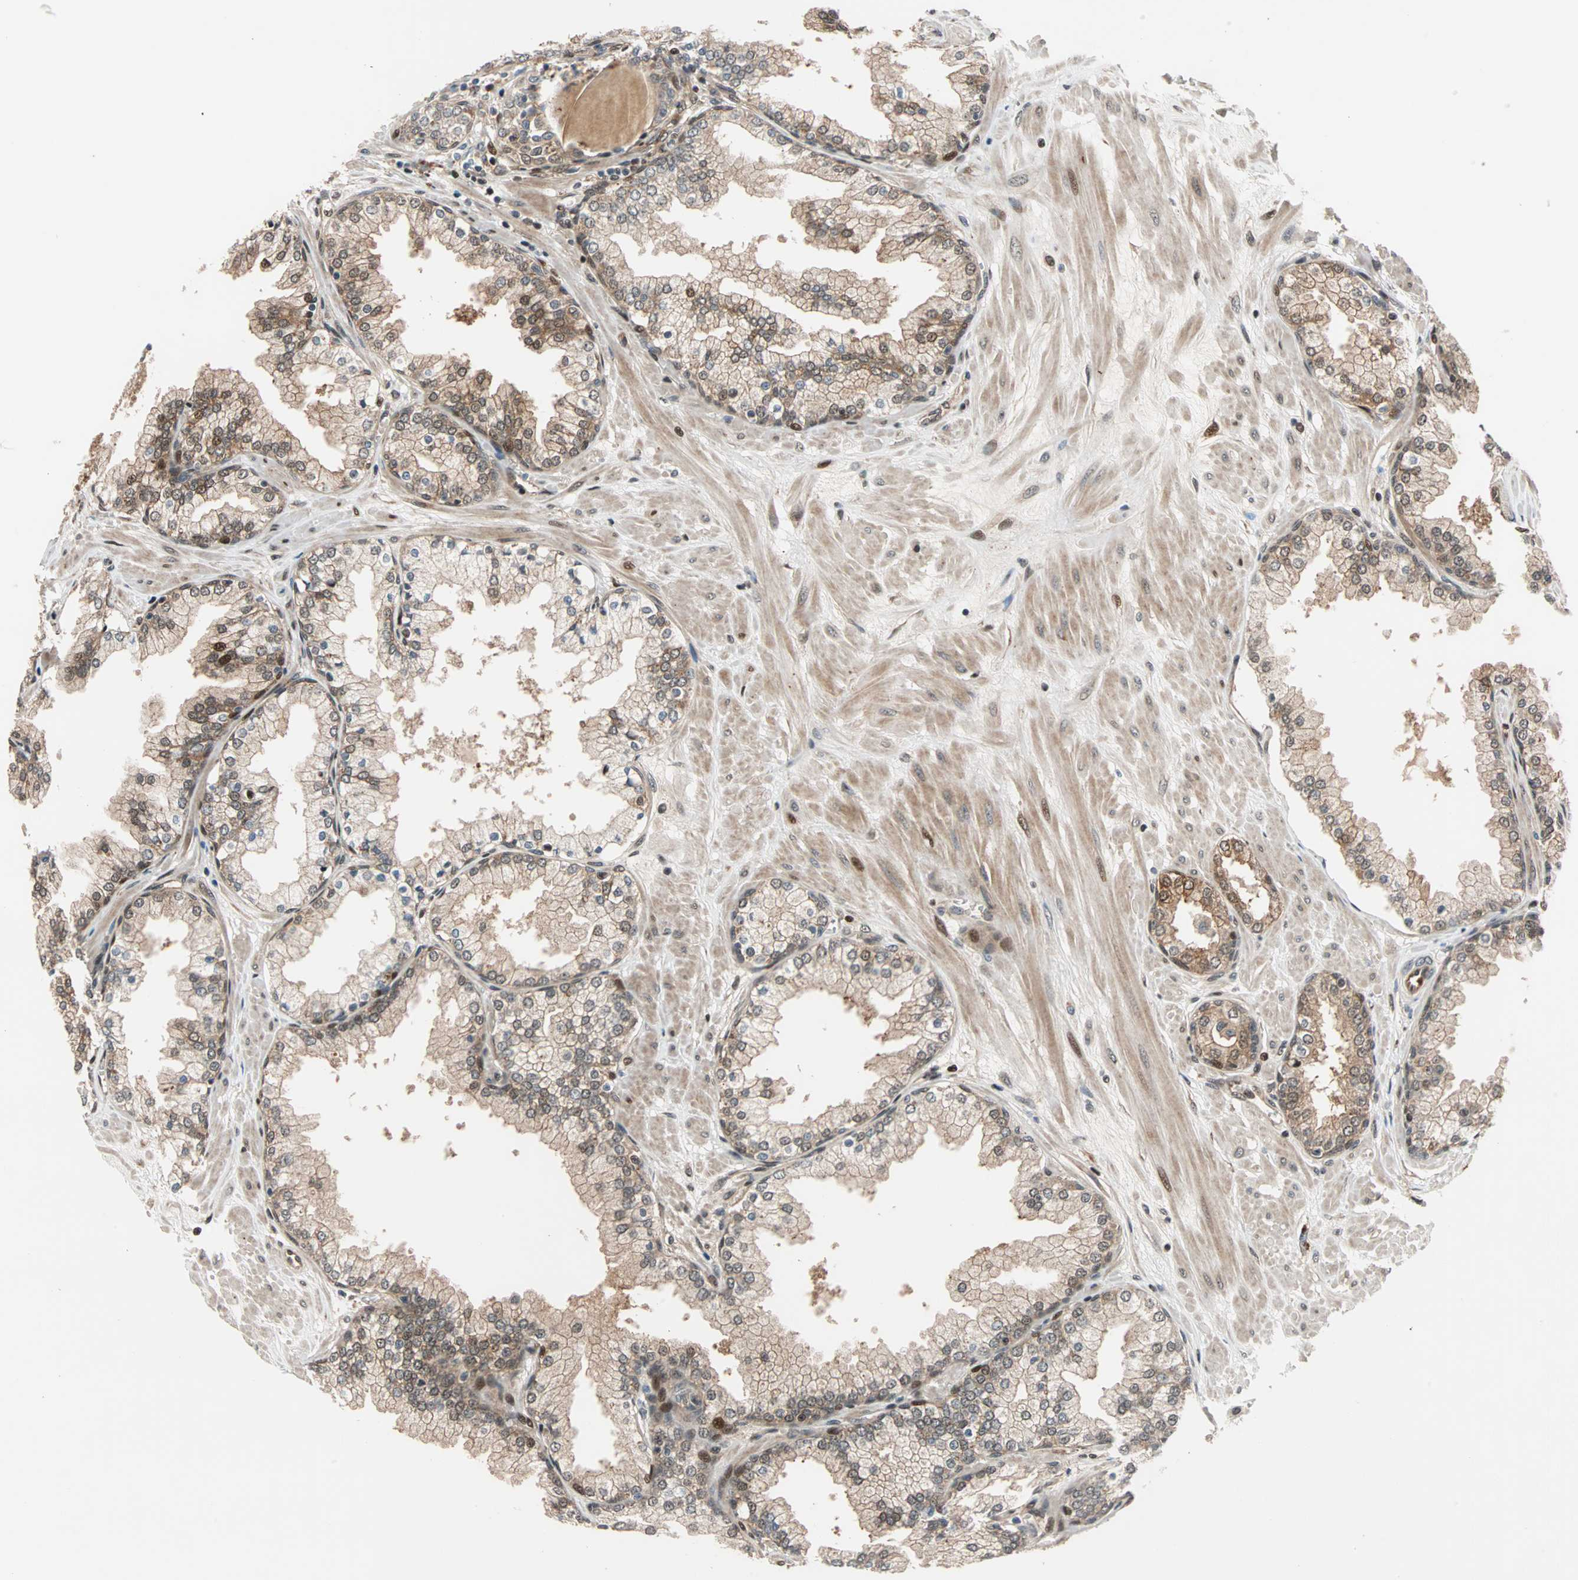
{"staining": {"intensity": "moderate", "quantity": ">75%", "location": "cytoplasmic/membranous,nuclear"}, "tissue": "prostate", "cell_type": "Glandular cells", "image_type": "normal", "snomed": [{"axis": "morphology", "description": "Normal tissue, NOS"}, {"axis": "topography", "description": "Prostate"}], "caption": "Glandular cells display medium levels of moderate cytoplasmic/membranous,nuclear expression in approximately >75% of cells in normal human prostate. (IHC, brightfield microscopy, high magnification).", "gene": "HECW1", "patient": {"sex": "male", "age": 51}}